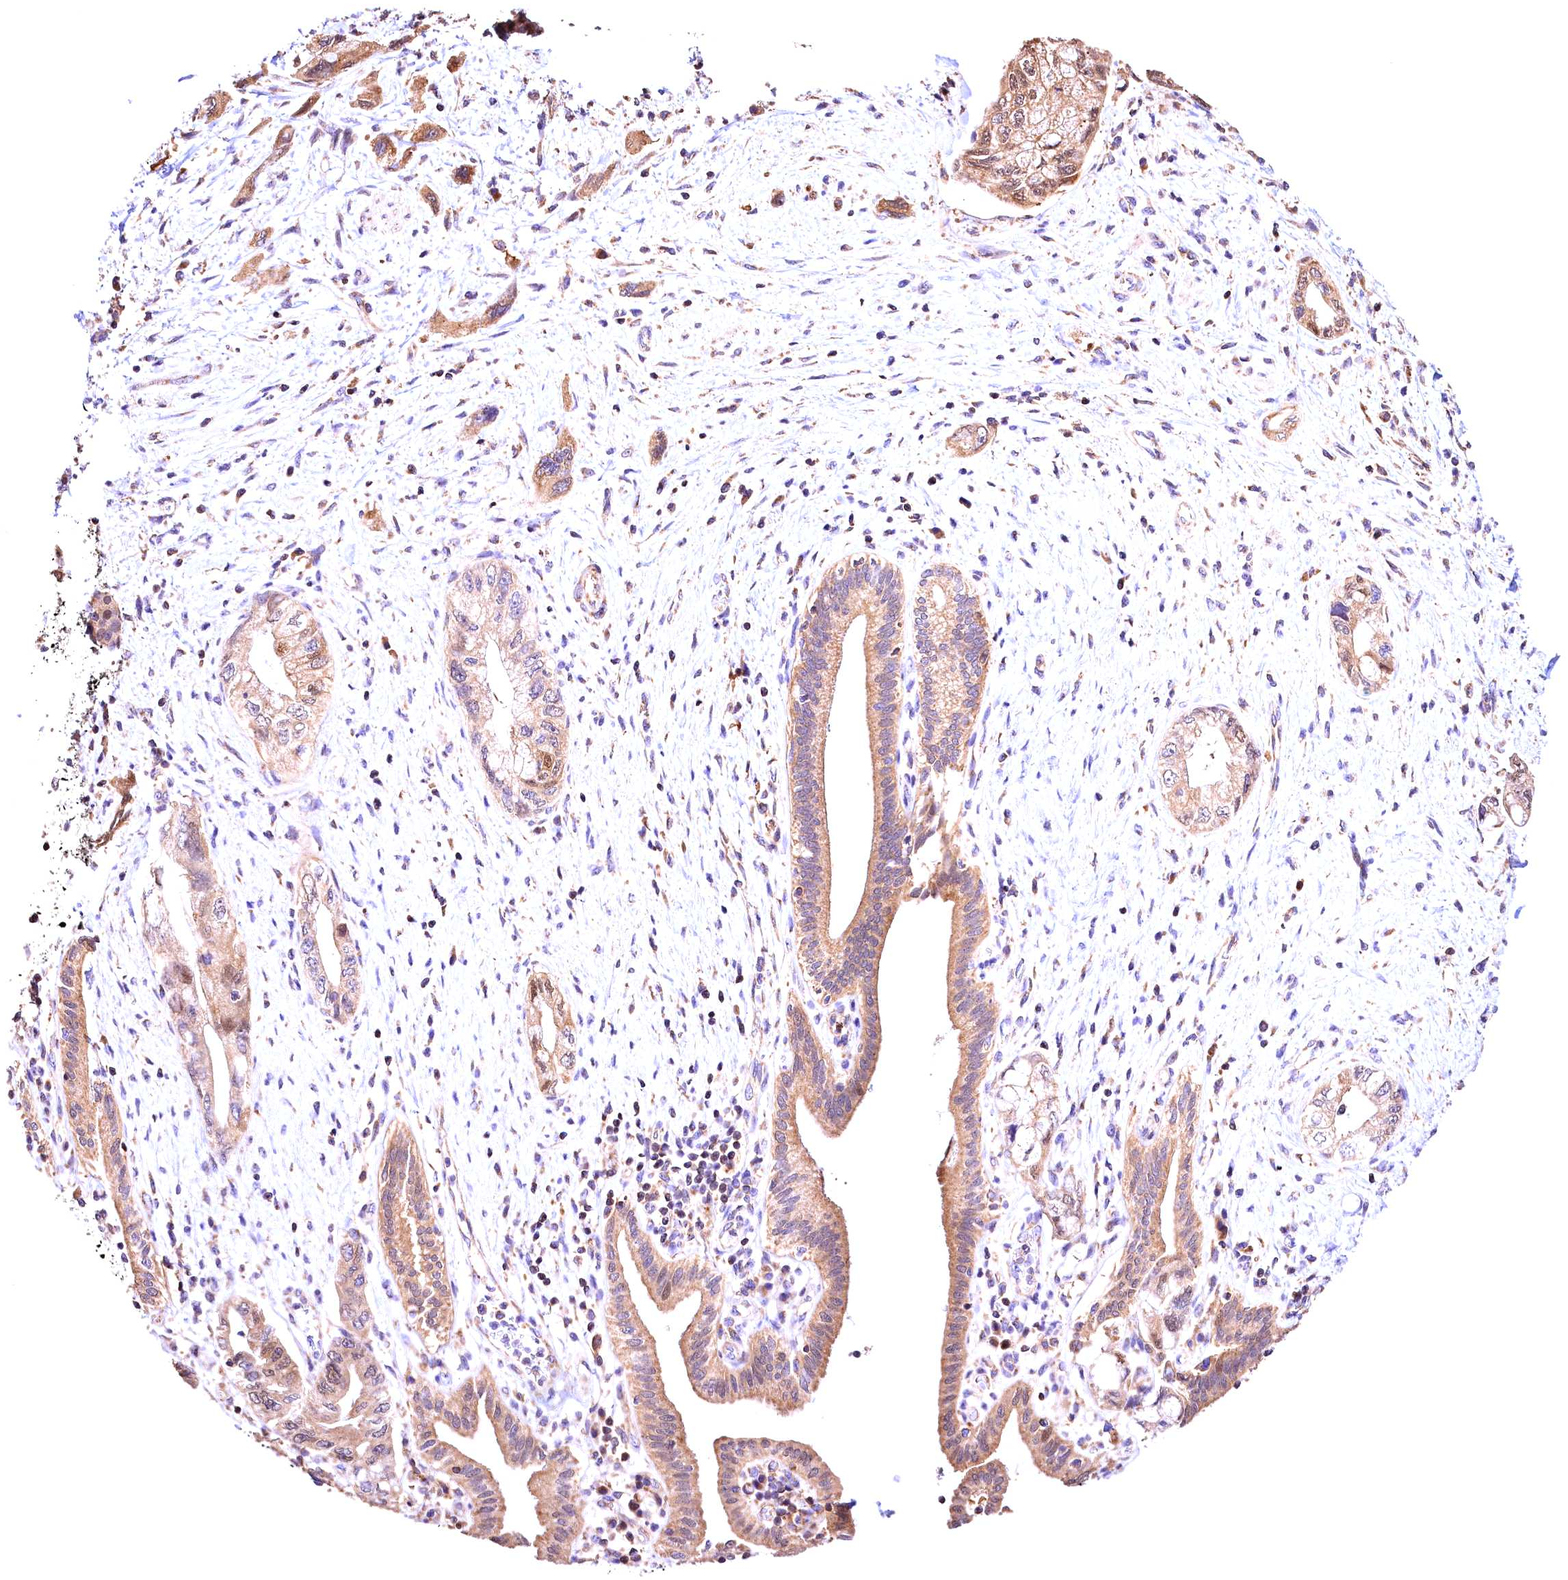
{"staining": {"intensity": "moderate", "quantity": ">75%", "location": "cytoplasmic/membranous"}, "tissue": "pancreatic cancer", "cell_type": "Tumor cells", "image_type": "cancer", "snomed": [{"axis": "morphology", "description": "Adenocarcinoma, NOS"}, {"axis": "topography", "description": "Pancreas"}], "caption": "Pancreatic cancer (adenocarcinoma) stained for a protein reveals moderate cytoplasmic/membranous positivity in tumor cells.", "gene": "KPTN", "patient": {"sex": "female", "age": 73}}